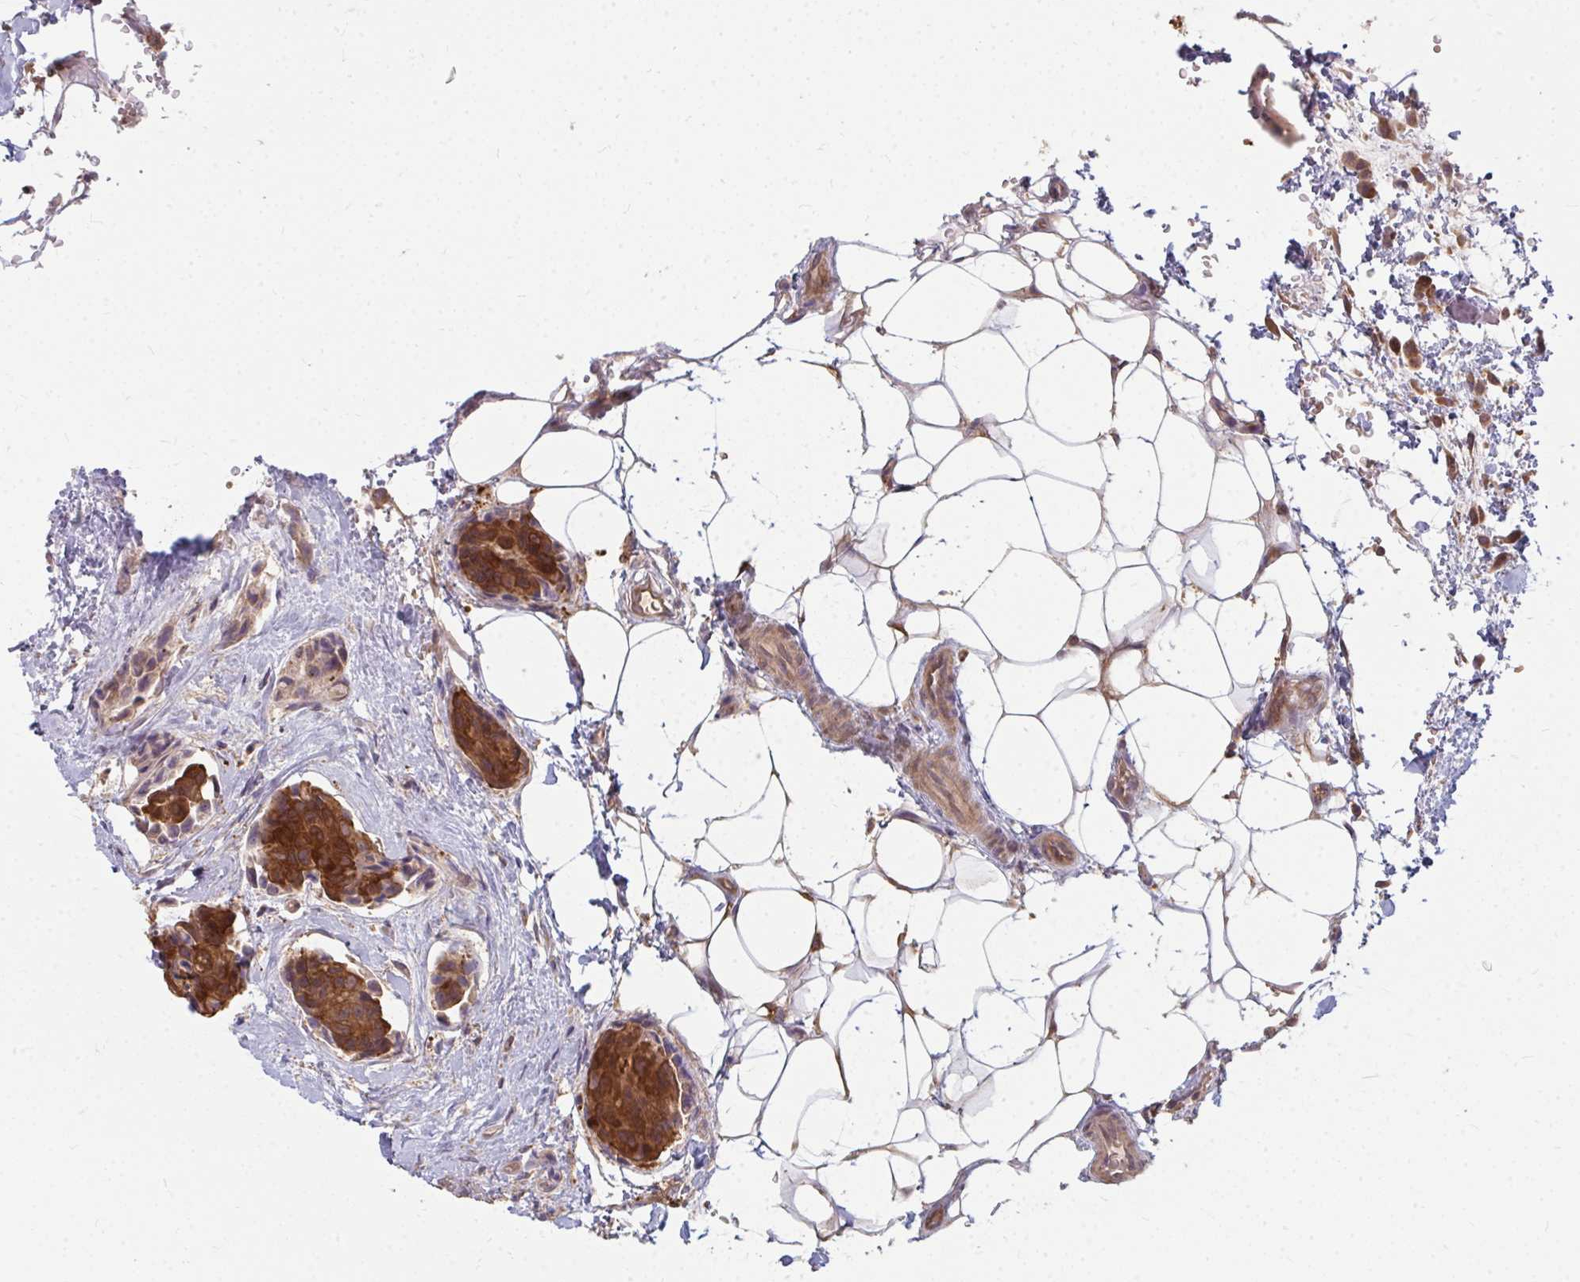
{"staining": {"intensity": "strong", "quantity": ">75%", "location": "cytoplasmic/membranous"}, "tissue": "breast cancer", "cell_type": "Tumor cells", "image_type": "cancer", "snomed": [{"axis": "morphology", "description": "Duct carcinoma"}, {"axis": "topography", "description": "Breast"}, {"axis": "topography", "description": "Lymph node"}], "caption": "About >75% of tumor cells in breast cancer reveal strong cytoplasmic/membranous protein positivity as visualized by brown immunohistochemical staining.", "gene": "ZNF285", "patient": {"sex": "female", "age": 80}}